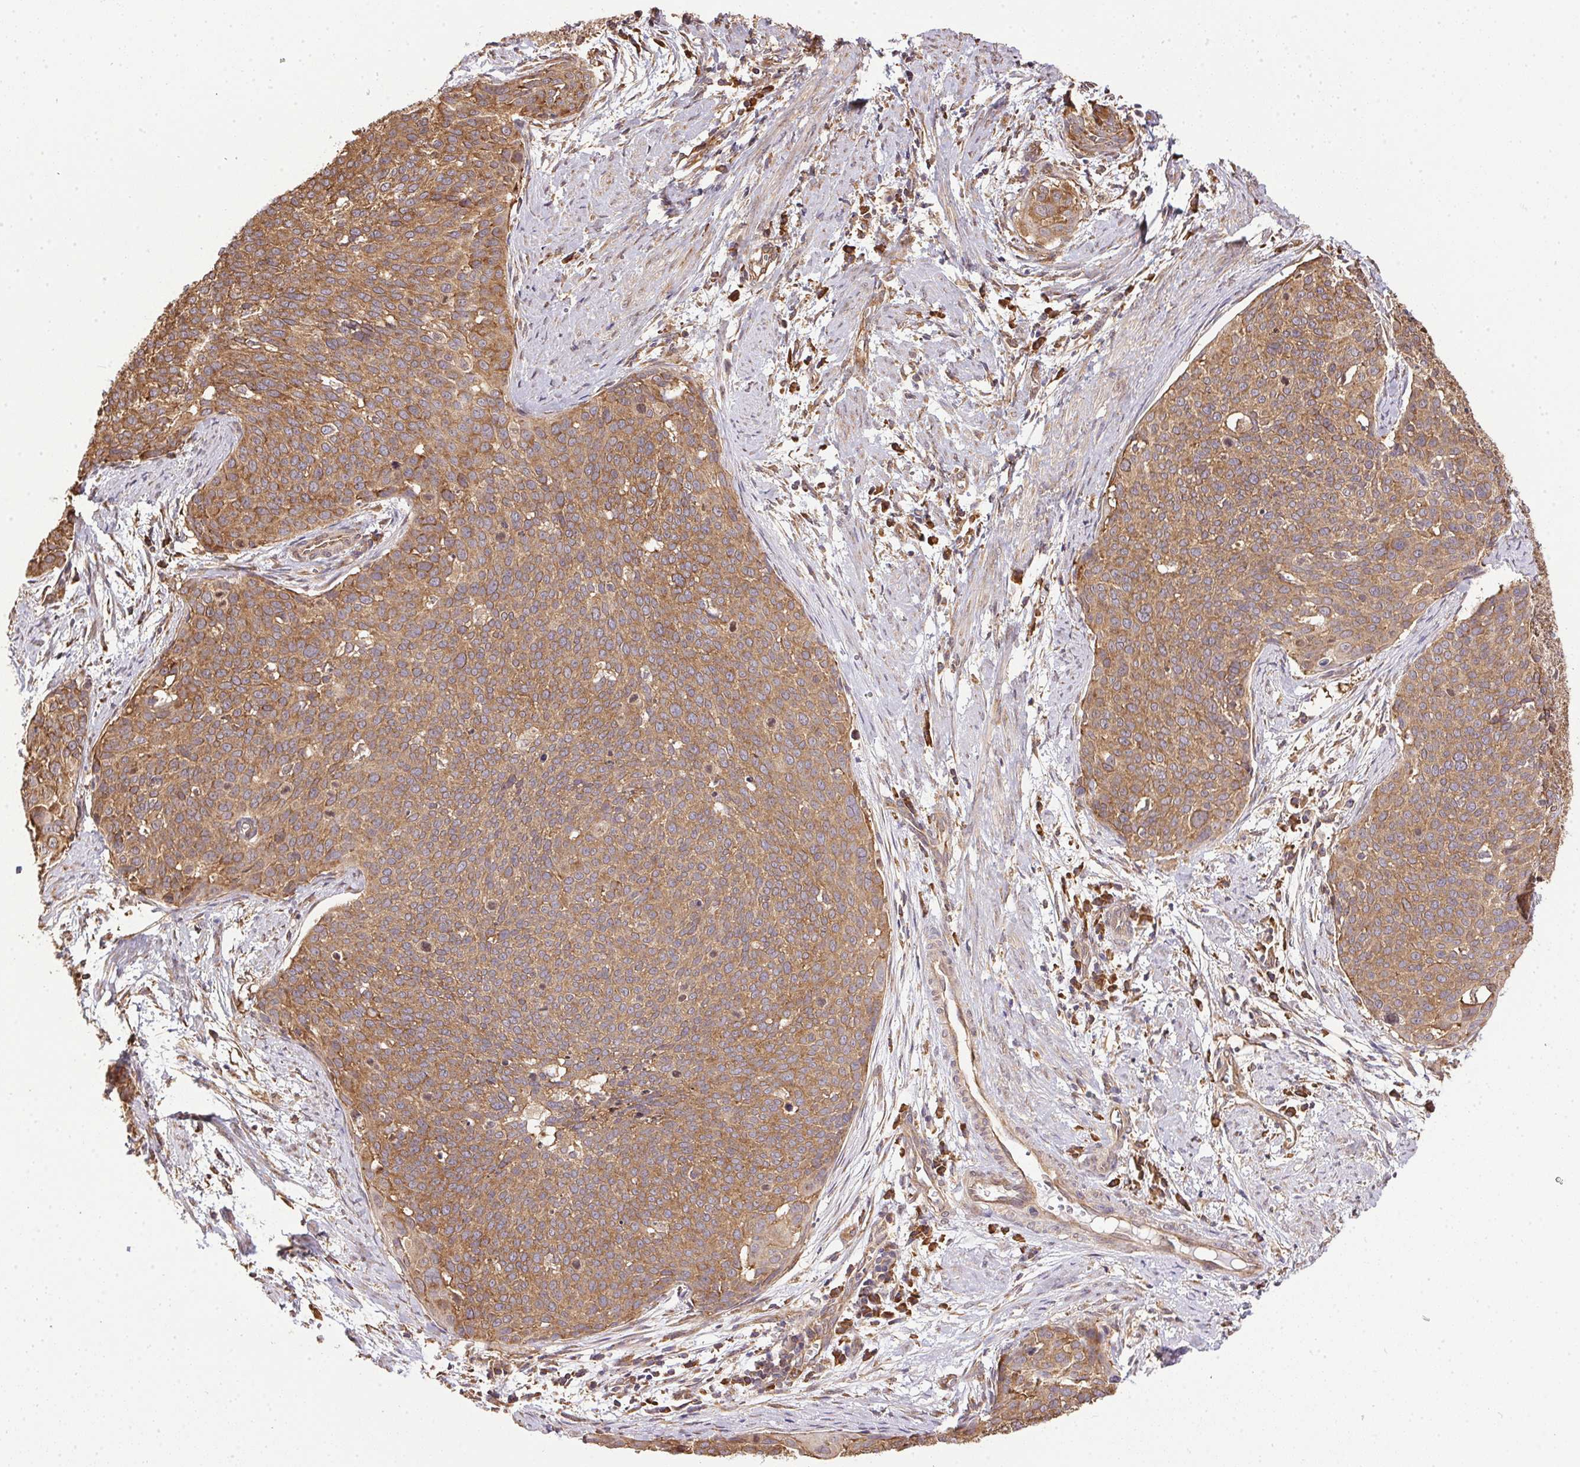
{"staining": {"intensity": "moderate", "quantity": ">75%", "location": "cytoplasmic/membranous"}, "tissue": "cervical cancer", "cell_type": "Tumor cells", "image_type": "cancer", "snomed": [{"axis": "morphology", "description": "Squamous cell carcinoma, NOS"}, {"axis": "topography", "description": "Cervix"}], "caption": "Cervical cancer (squamous cell carcinoma) stained for a protein shows moderate cytoplasmic/membranous positivity in tumor cells.", "gene": "EIF2S1", "patient": {"sex": "female", "age": 39}}